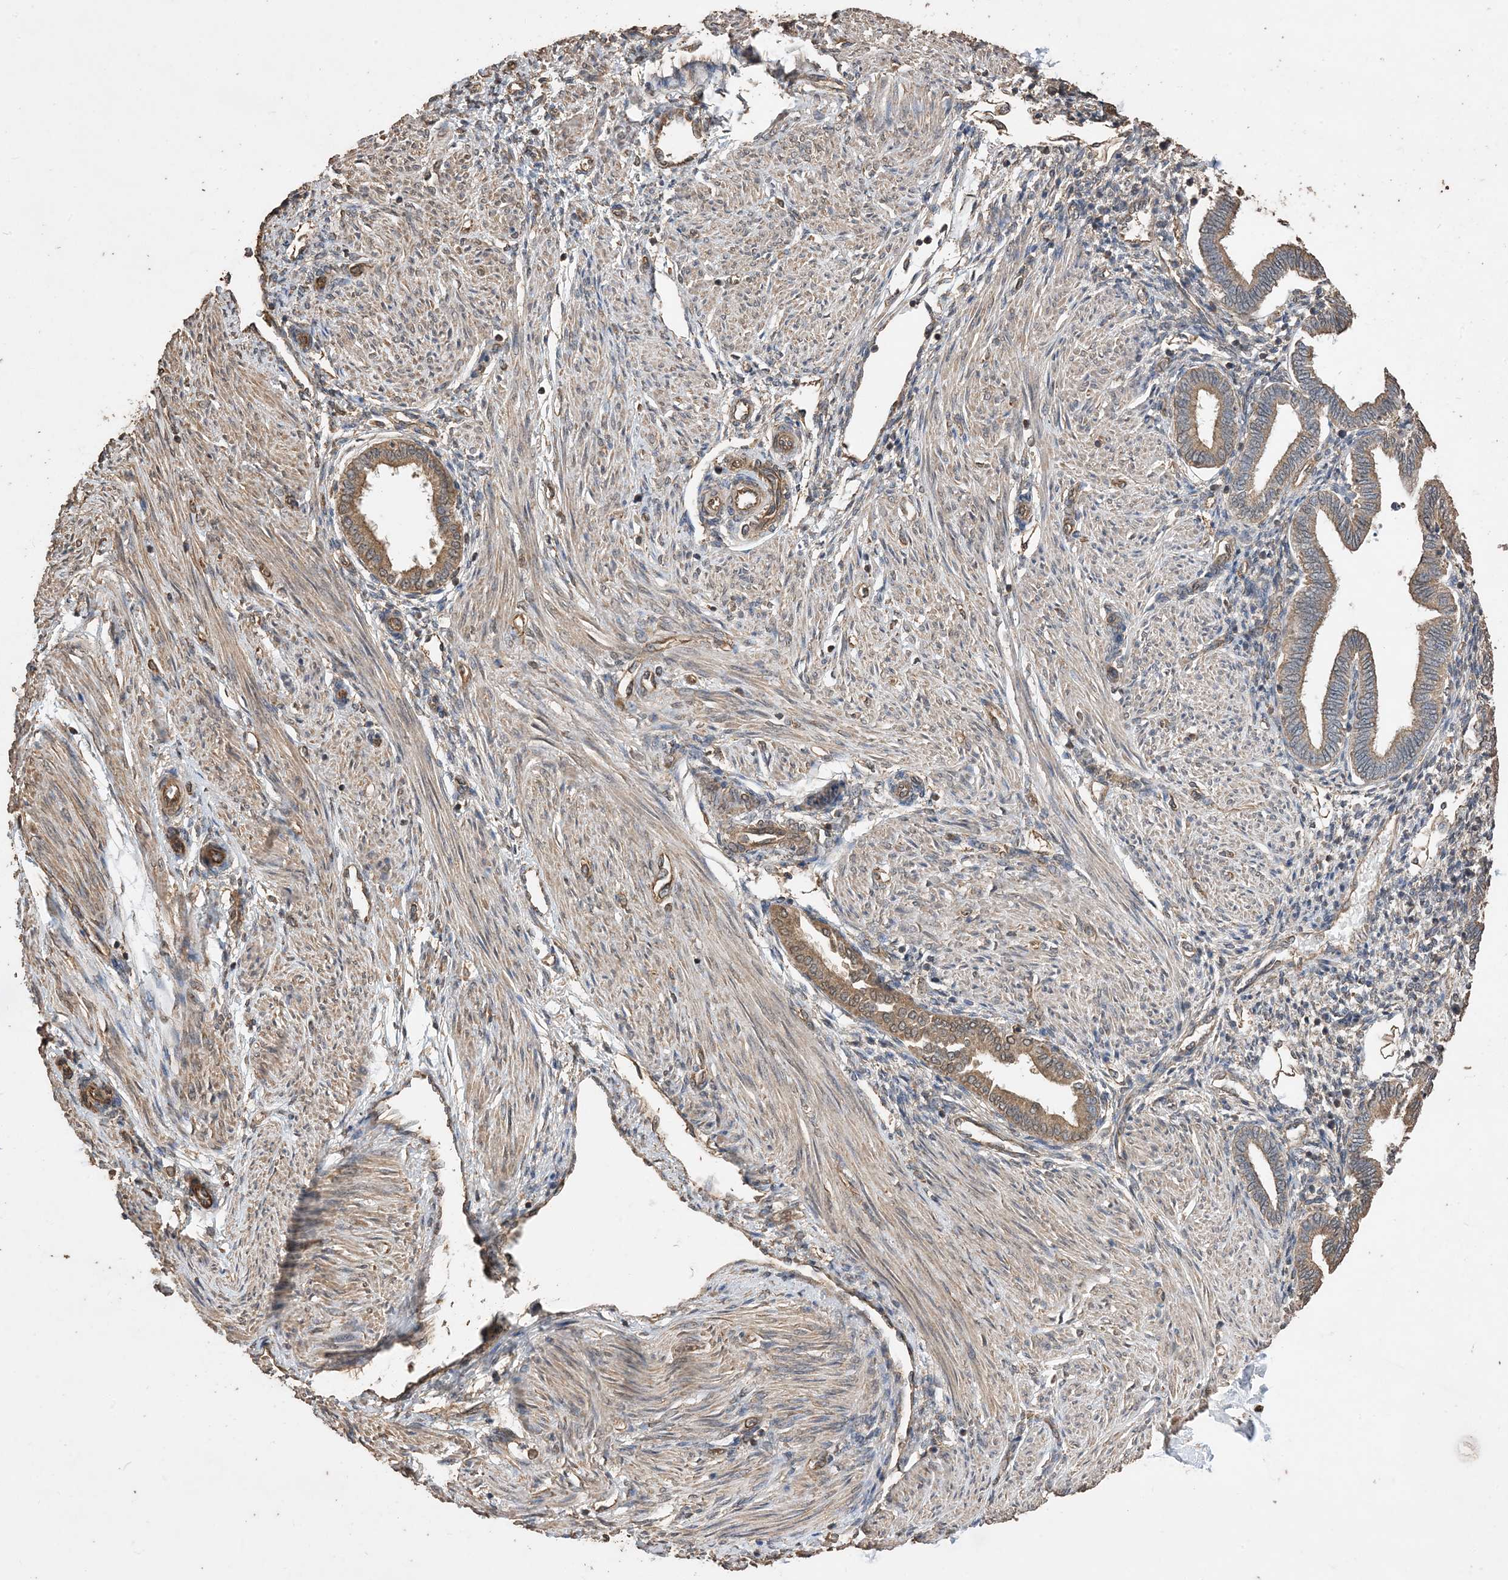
{"staining": {"intensity": "negative", "quantity": "none", "location": "none"}, "tissue": "endometrium", "cell_type": "Cells in endometrial stroma", "image_type": "normal", "snomed": [{"axis": "morphology", "description": "Normal tissue, NOS"}, {"axis": "topography", "description": "Endometrium"}], "caption": "Endometrium was stained to show a protein in brown. There is no significant positivity in cells in endometrial stroma. (DAB immunohistochemistry visualized using brightfield microscopy, high magnification).", "gene": "ZKSCAN5", "patient": {"sex": "female", "age": 53}}